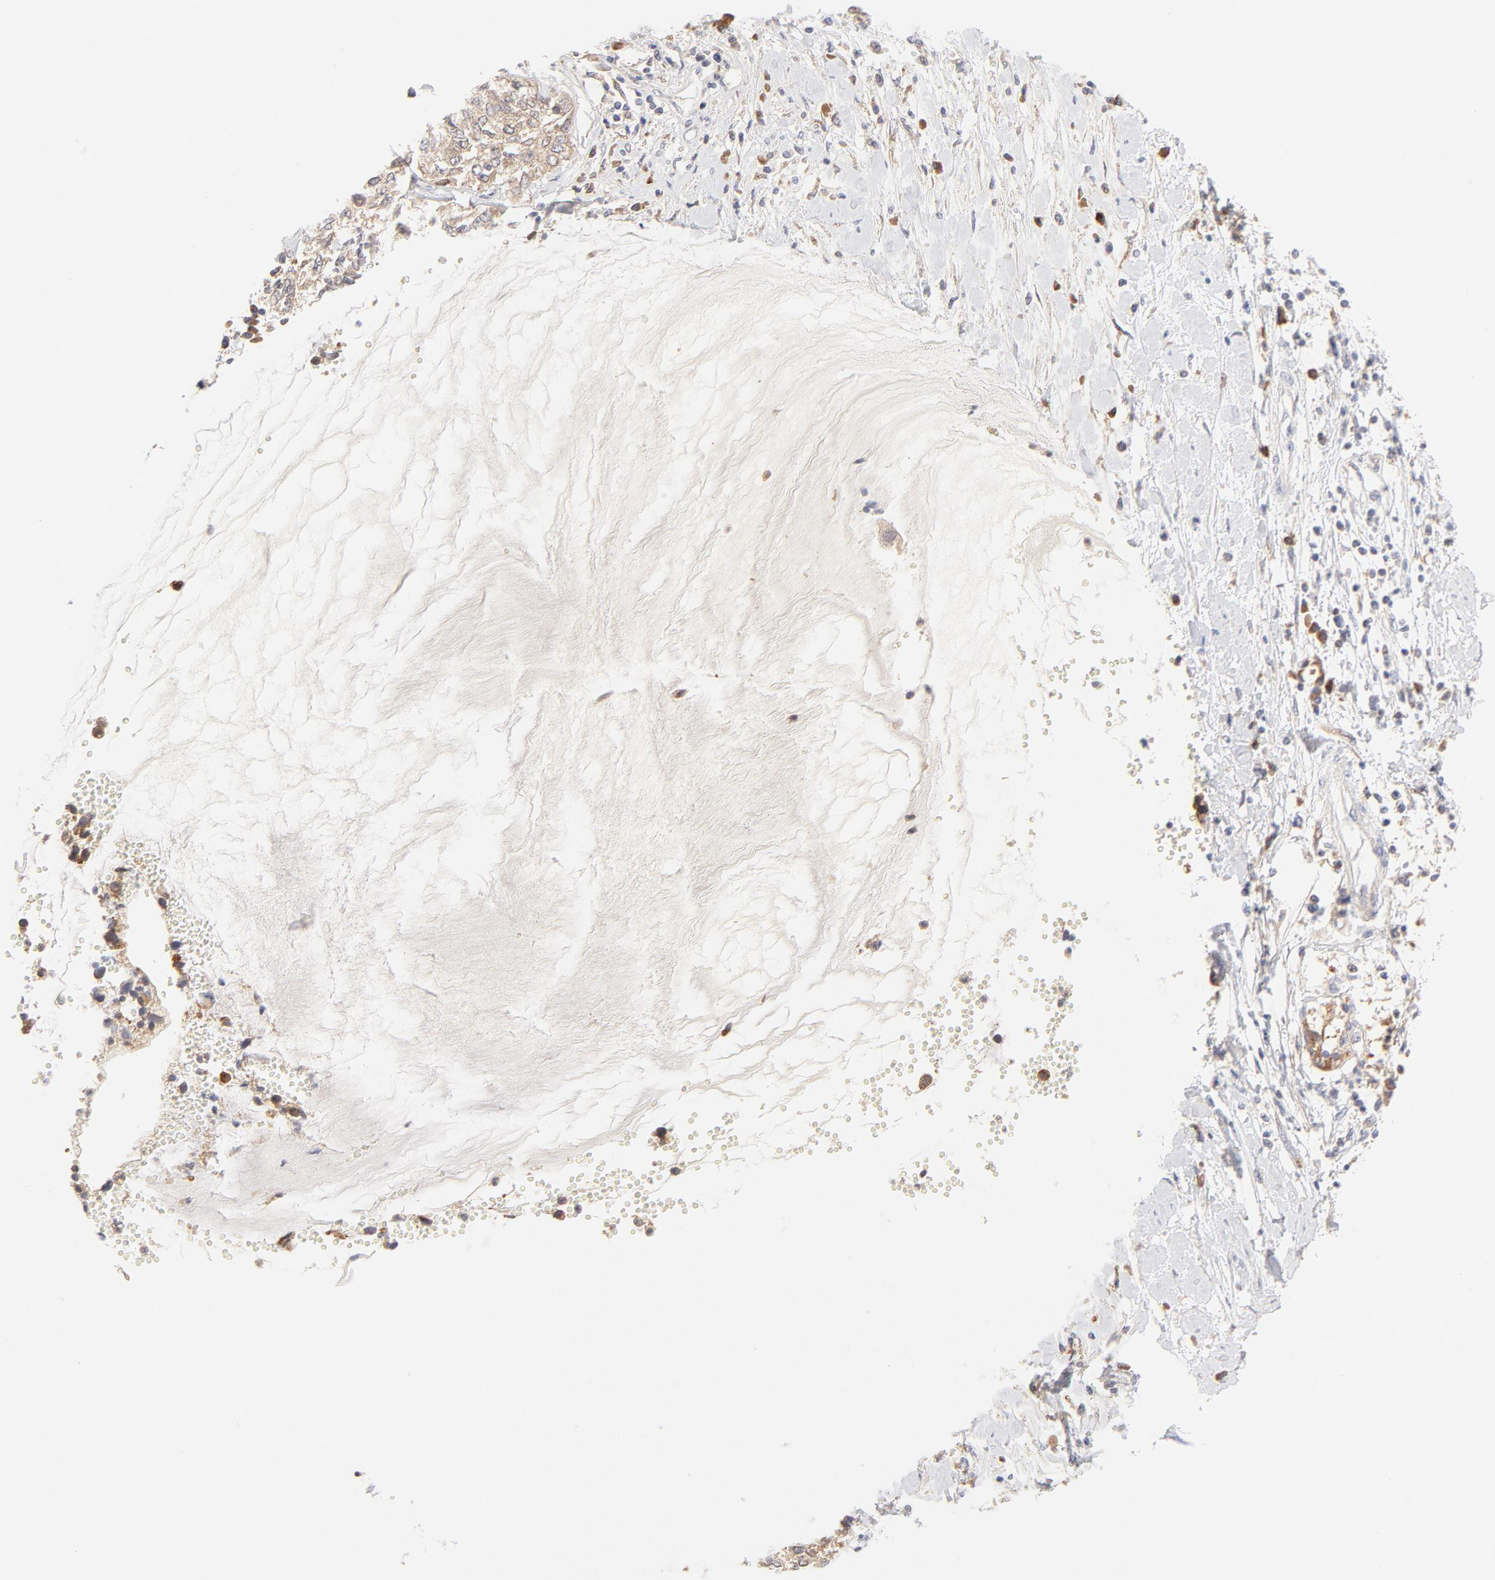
{"staining": {"intensity": "moderate", "quantity": ">75%", "location": "cytoplasmic/membranous"}, "tissue": "cervical cancer", "cell_type": "Tumor cells", "image_type": "cancer", "snomed": [{"axis": "morphology", "description": "Normal tissue, NOS"}, {"axis": "morphology", "description": "Squamous cell carcinoma, NOS"}, {"axis": "topography", "description": "Cervix"}], "caption": "A photomicrograph of human cervical squamous cell carcinoma stained for a protein displays moderate cytoplasmic/membranous brown staining in tumor cells. (Stains: DAB (3,3'-diaminobenzidine) in brown, nuclei in blue, Microscopy: brightfield microscopy at high magnification).", "gene": "RPS6KA1", "patient": {"sex": "female", "age": 45}}